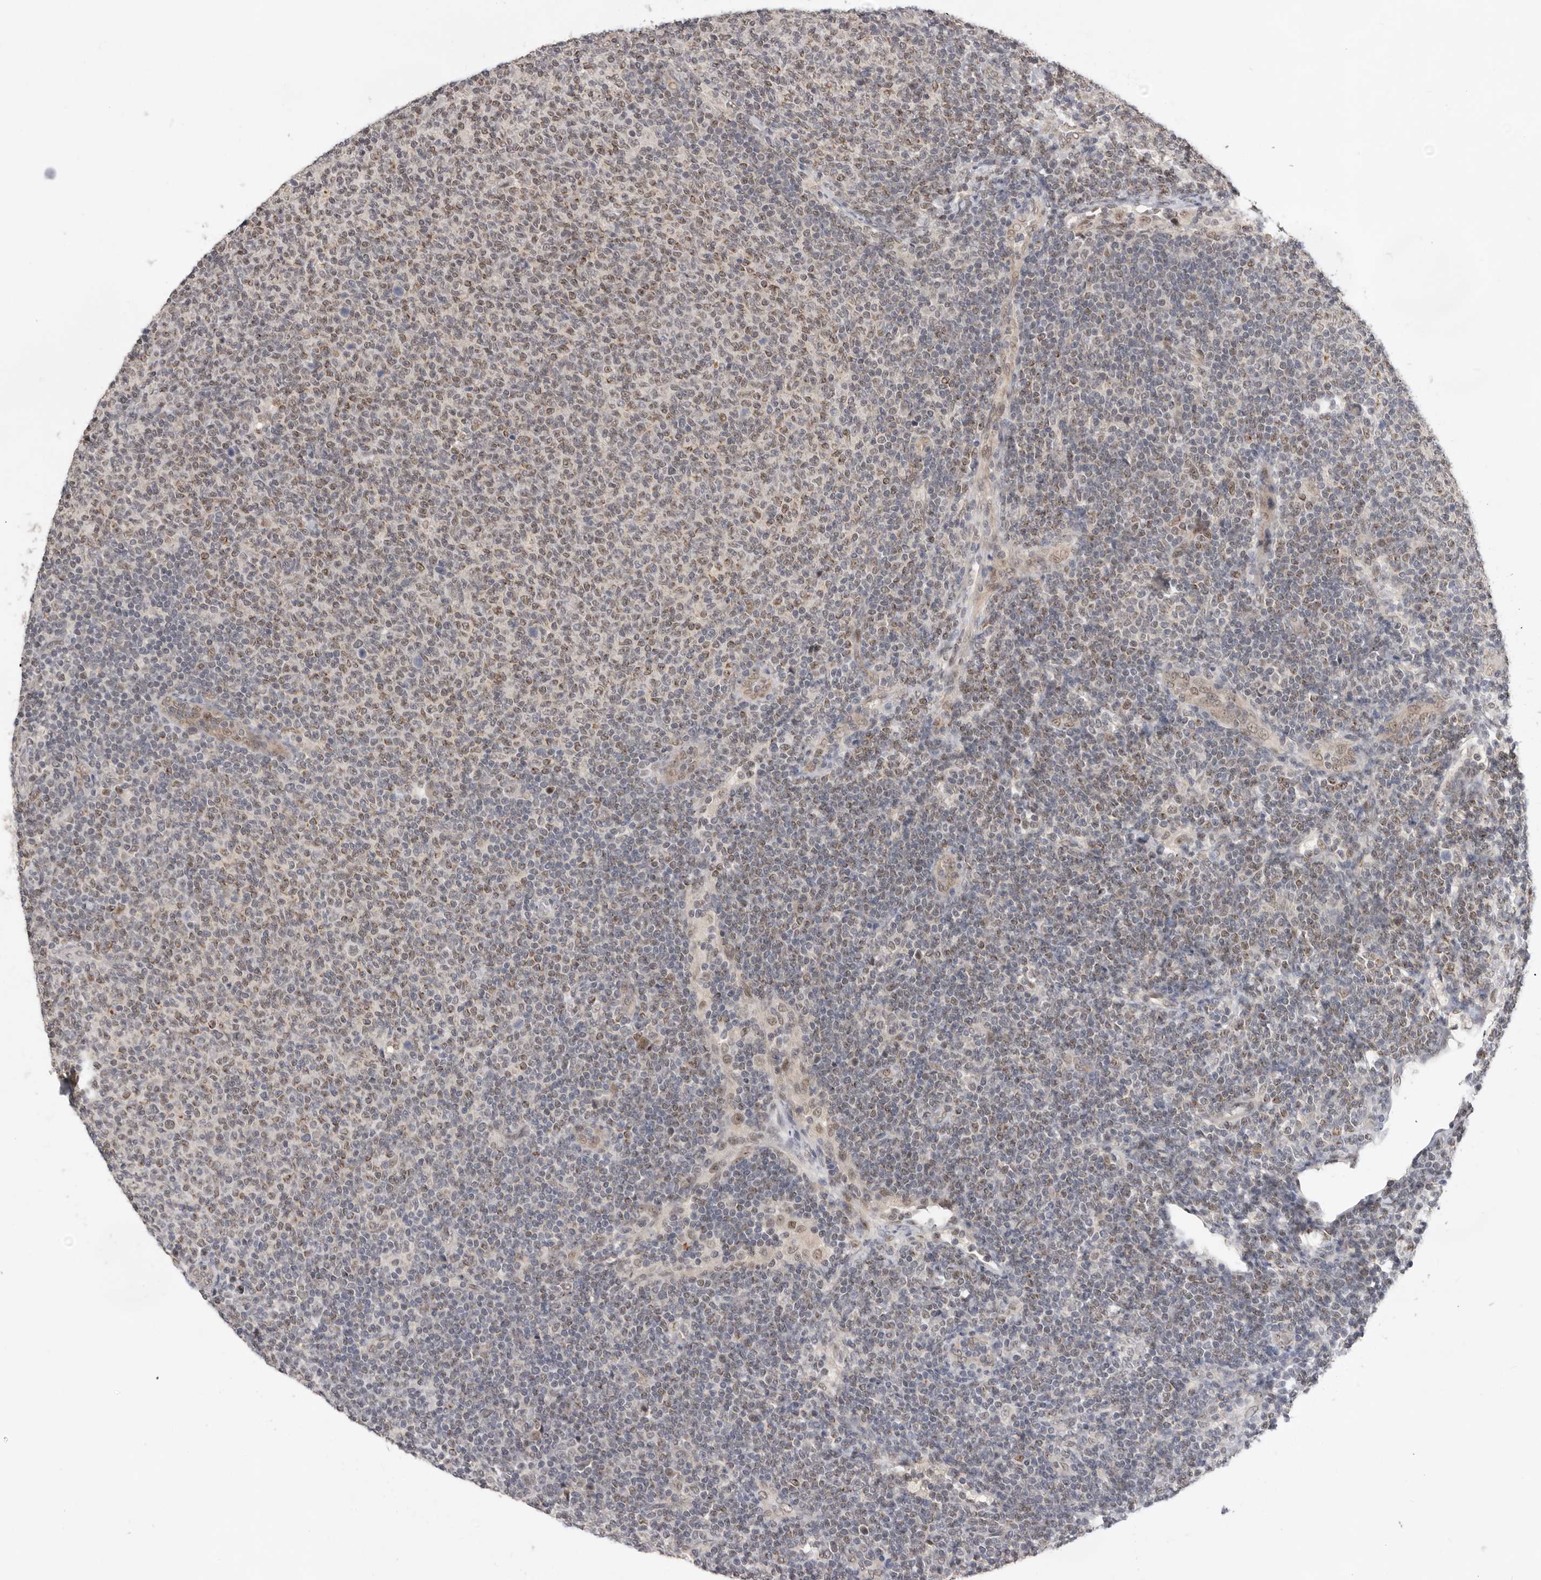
{"staining": {"intensity": "weak", "quantity": "25%-75%", "location": "cytoplasmic/membranous,nuclear"}, "tissue": "lymphoma", "cell_type": "Tumor cells", "image_type": "cancer", "snomed": [{"axis": "morphology", "description": "Malignant lymphoma, non-Hodgkin's type, Low grade"}, {"axis": "topography", "description": "Lymph node"}], "caption": "Protein analysis of low-grade malignant lymphoma, non-Hodgkin's type tissue displays weak cytoplasmic/membranous and nuclear expression in approximately 25%-75% of tumor cells.", "gene": "BRCA2", "patient": {"sex": "male", "age": 66}}